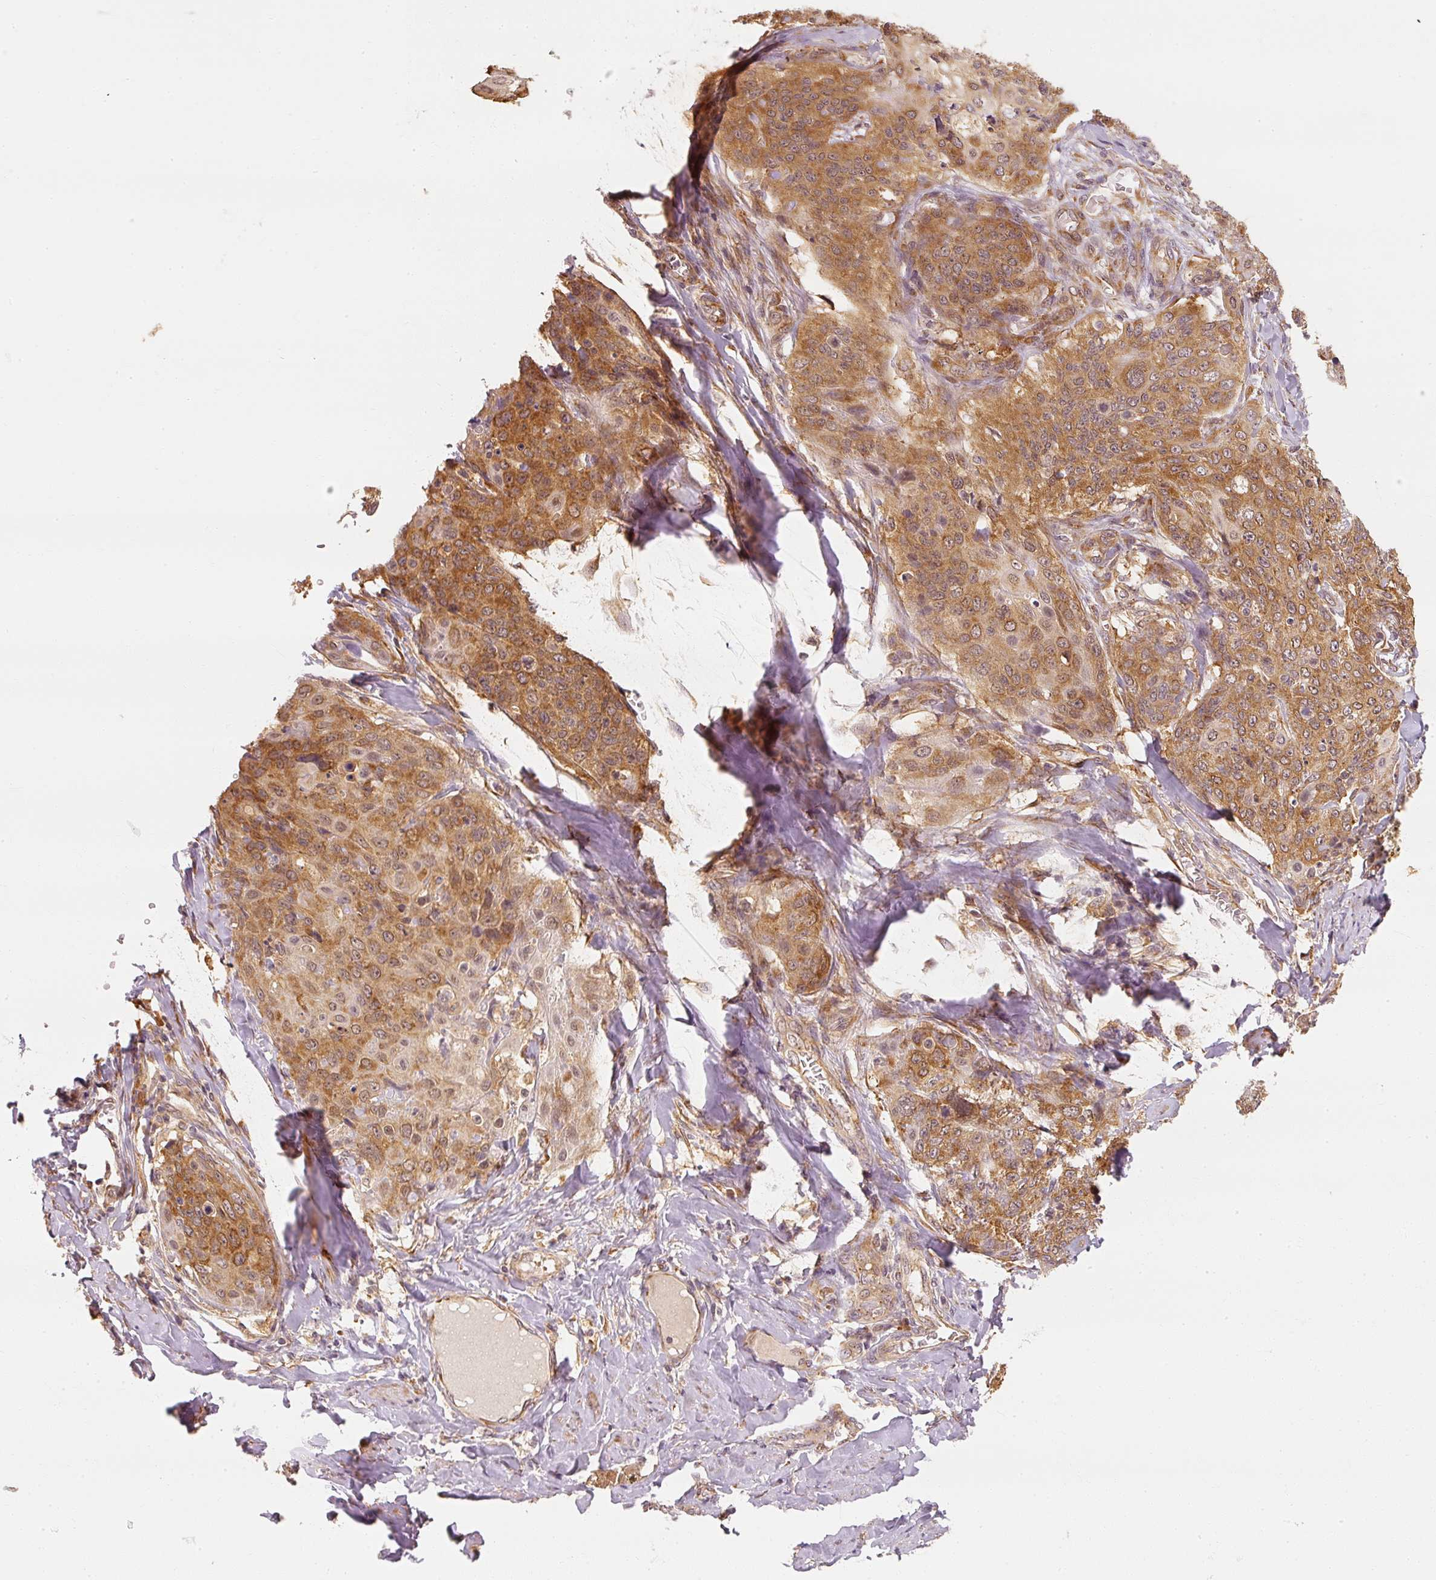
{"staining": {"intensity": "moderate", "quantity": ">75%", "location": "cytoplasmic/membranous"}, "tissue": "skin cancer", "cell_type": "Tumor cells", "image_type": "cancer", "snomed": [{"axis": "morphology", "description": "Squamous cell carcinoma, NOS"}, {"axis": "topography", "description": "Skin"}, {"axis": "topography", "description": "Vulva"}], "caption": "DAB (3,3'-diaminobenzidine) immunohistochemical staining of human skin cancer shows moderate cytoplasmic/membranous protein staining in about >75% of tumor cells.", "gene": "EEF1A2", "patient": {"sex": "female", "age": 85}}